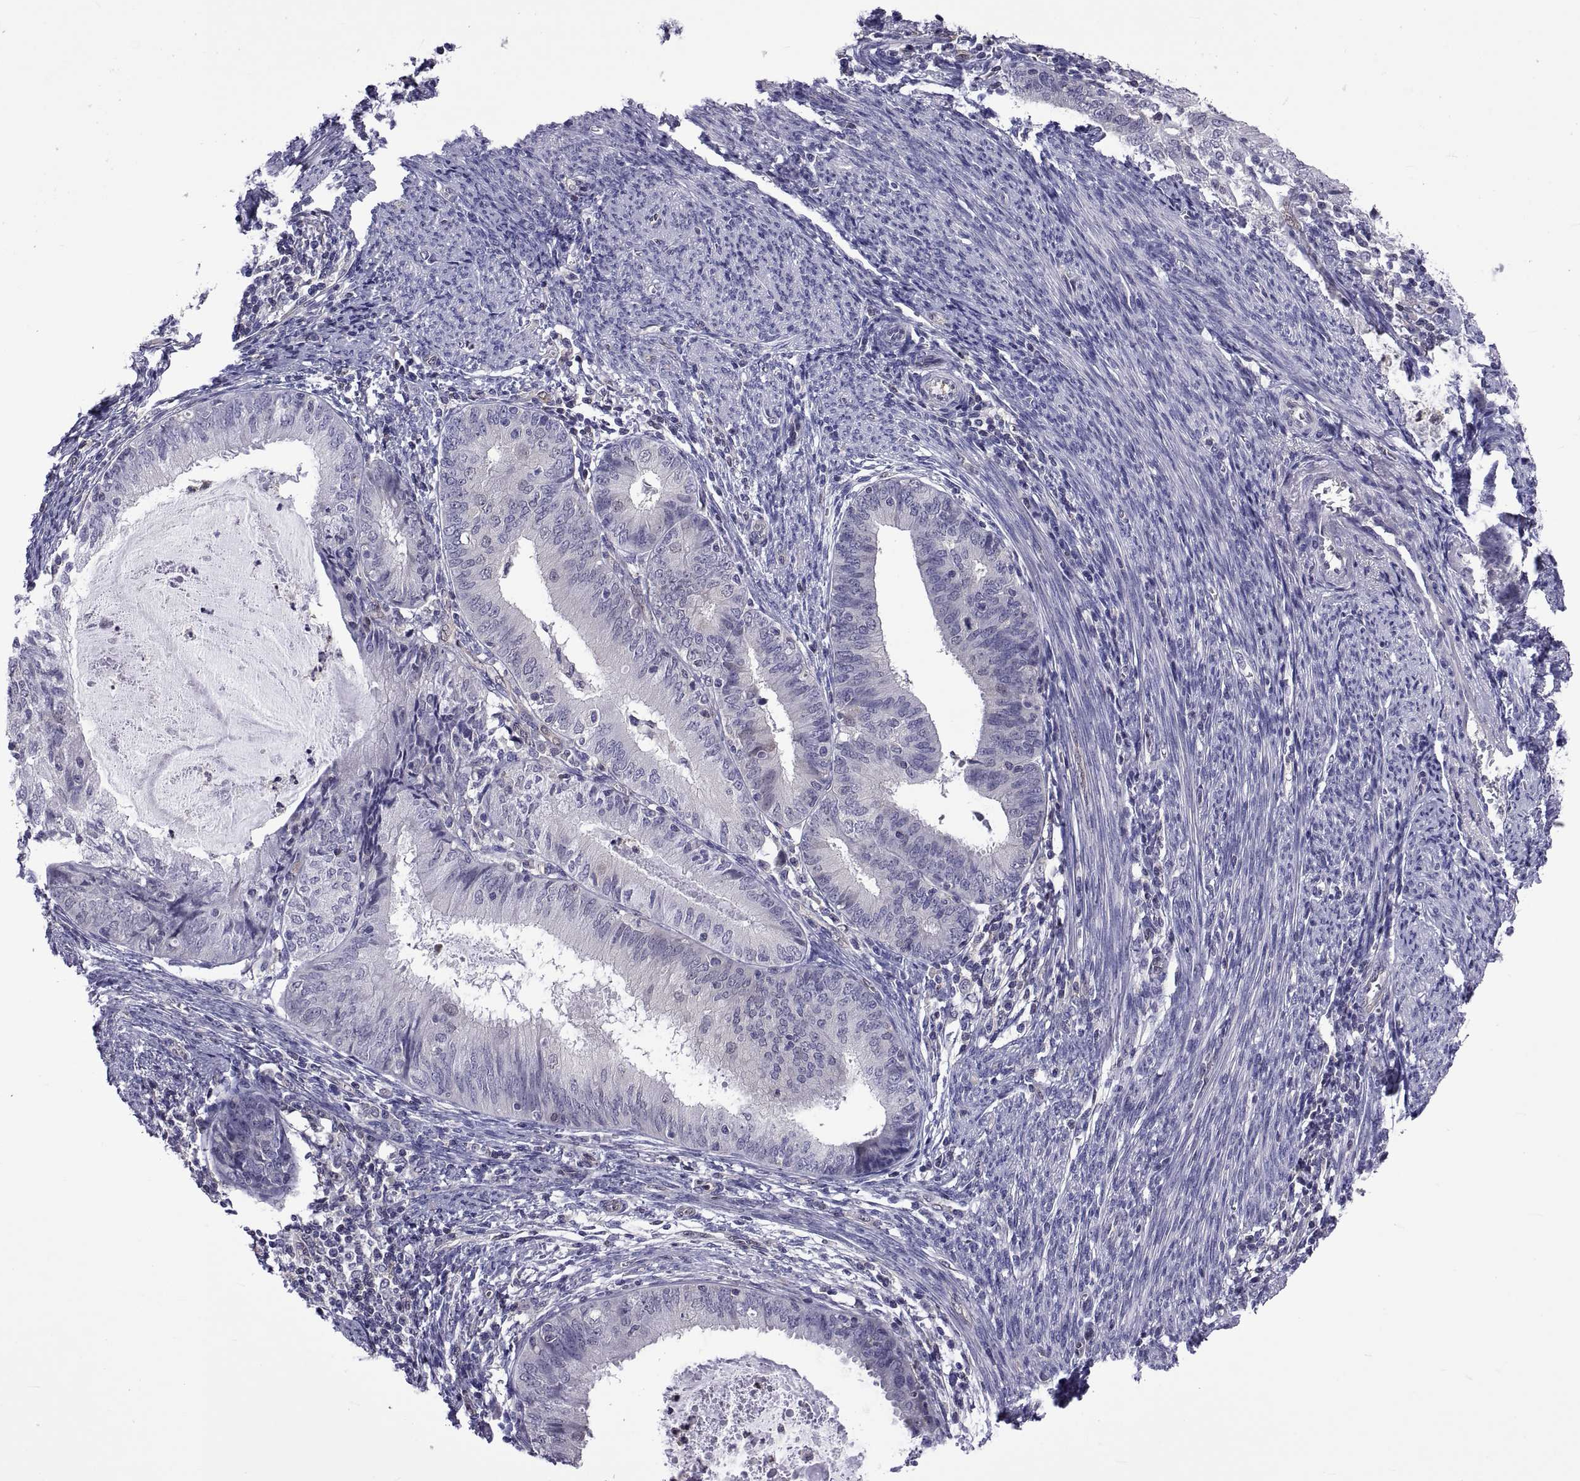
{"staining": {"intensity": "negative", "quantity": "none", "location": "none"}, "tissue": "endometrial cancer", "cell_type": "Tumor cells", "image_type": "cancer", "snomed": [{"axis": "morphology", "description": "Adenocarcinoma, NOS"}, {"axis": "topography", "description": "Endometrium"}], "caption": "DAB immunohistochemical staining of endometrial cancer shows no significant expression in tumor cells.", "gene": "LCN9", "patient": {"sex": "female", "age": 57}}